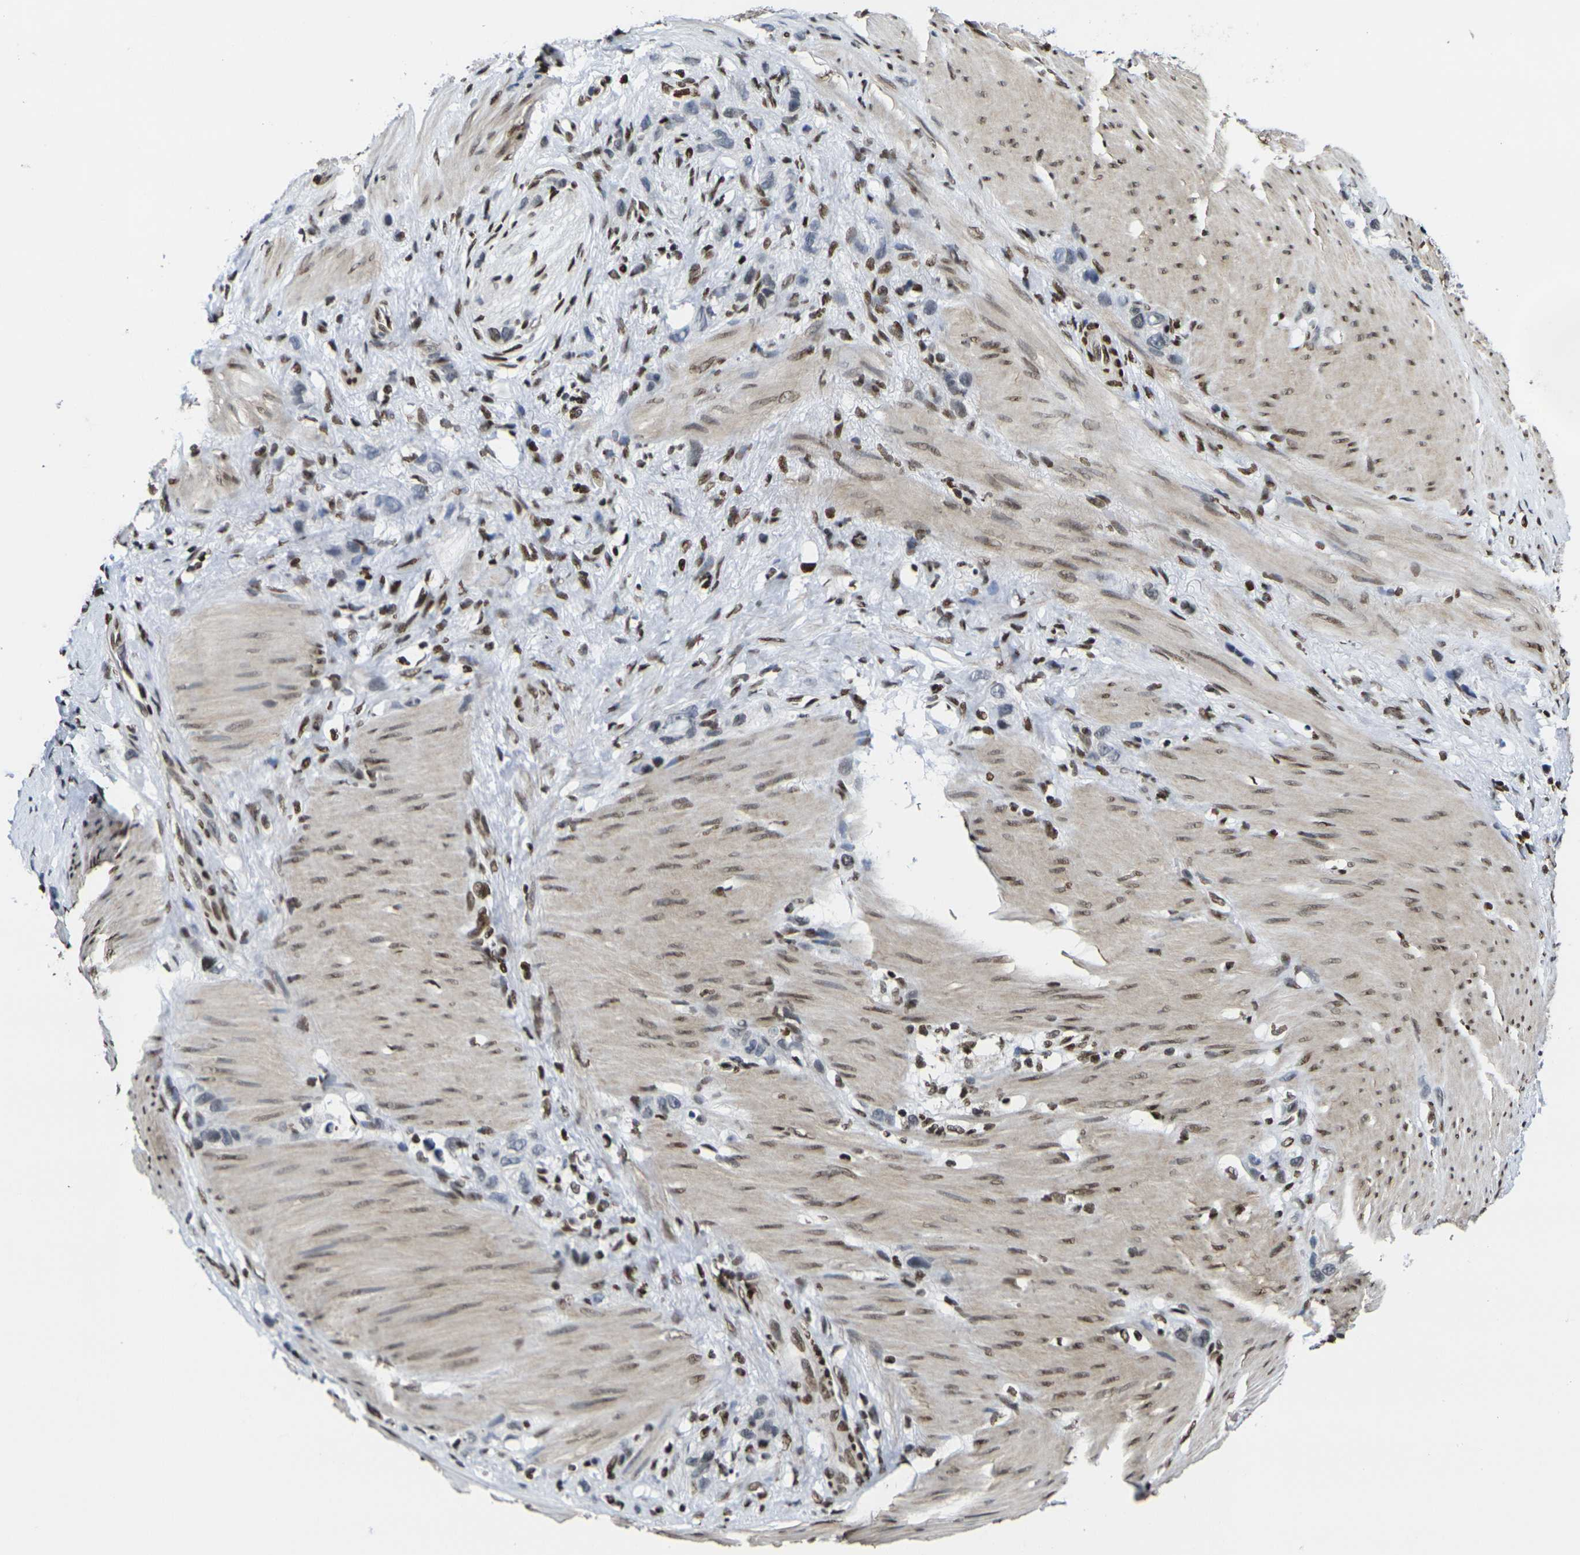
{"staining": {"intensity": "moderate", "quantity": "<25%", "location": "nuclear"}, "tissue": "stomach cancer", "cell_type": "Tumor cells", "image_type": "cancer", "snomed": [{"axis": "morphology", "description": "Normal tissue, NOS"}, {"axis": "morphology", "description": "Adenocarcinoma, NOS"}, {"axis": "morphology", "description": "Adenocarcinoma, High grade"}, {"axis": "topography", "description": "Stomach, upper"}, {"axis": "topography", "description": "Stomach"}], "caption": "Stomach cancer stained with DAB IHC reveals low levels of moderate nuclear positivity in approximately <25% of tumor cells. (DAB IHC, brown staining for protein, blue staining for nuclei).", "gene": "H1-10", "patient": {"sex": "female", "age": 65}}